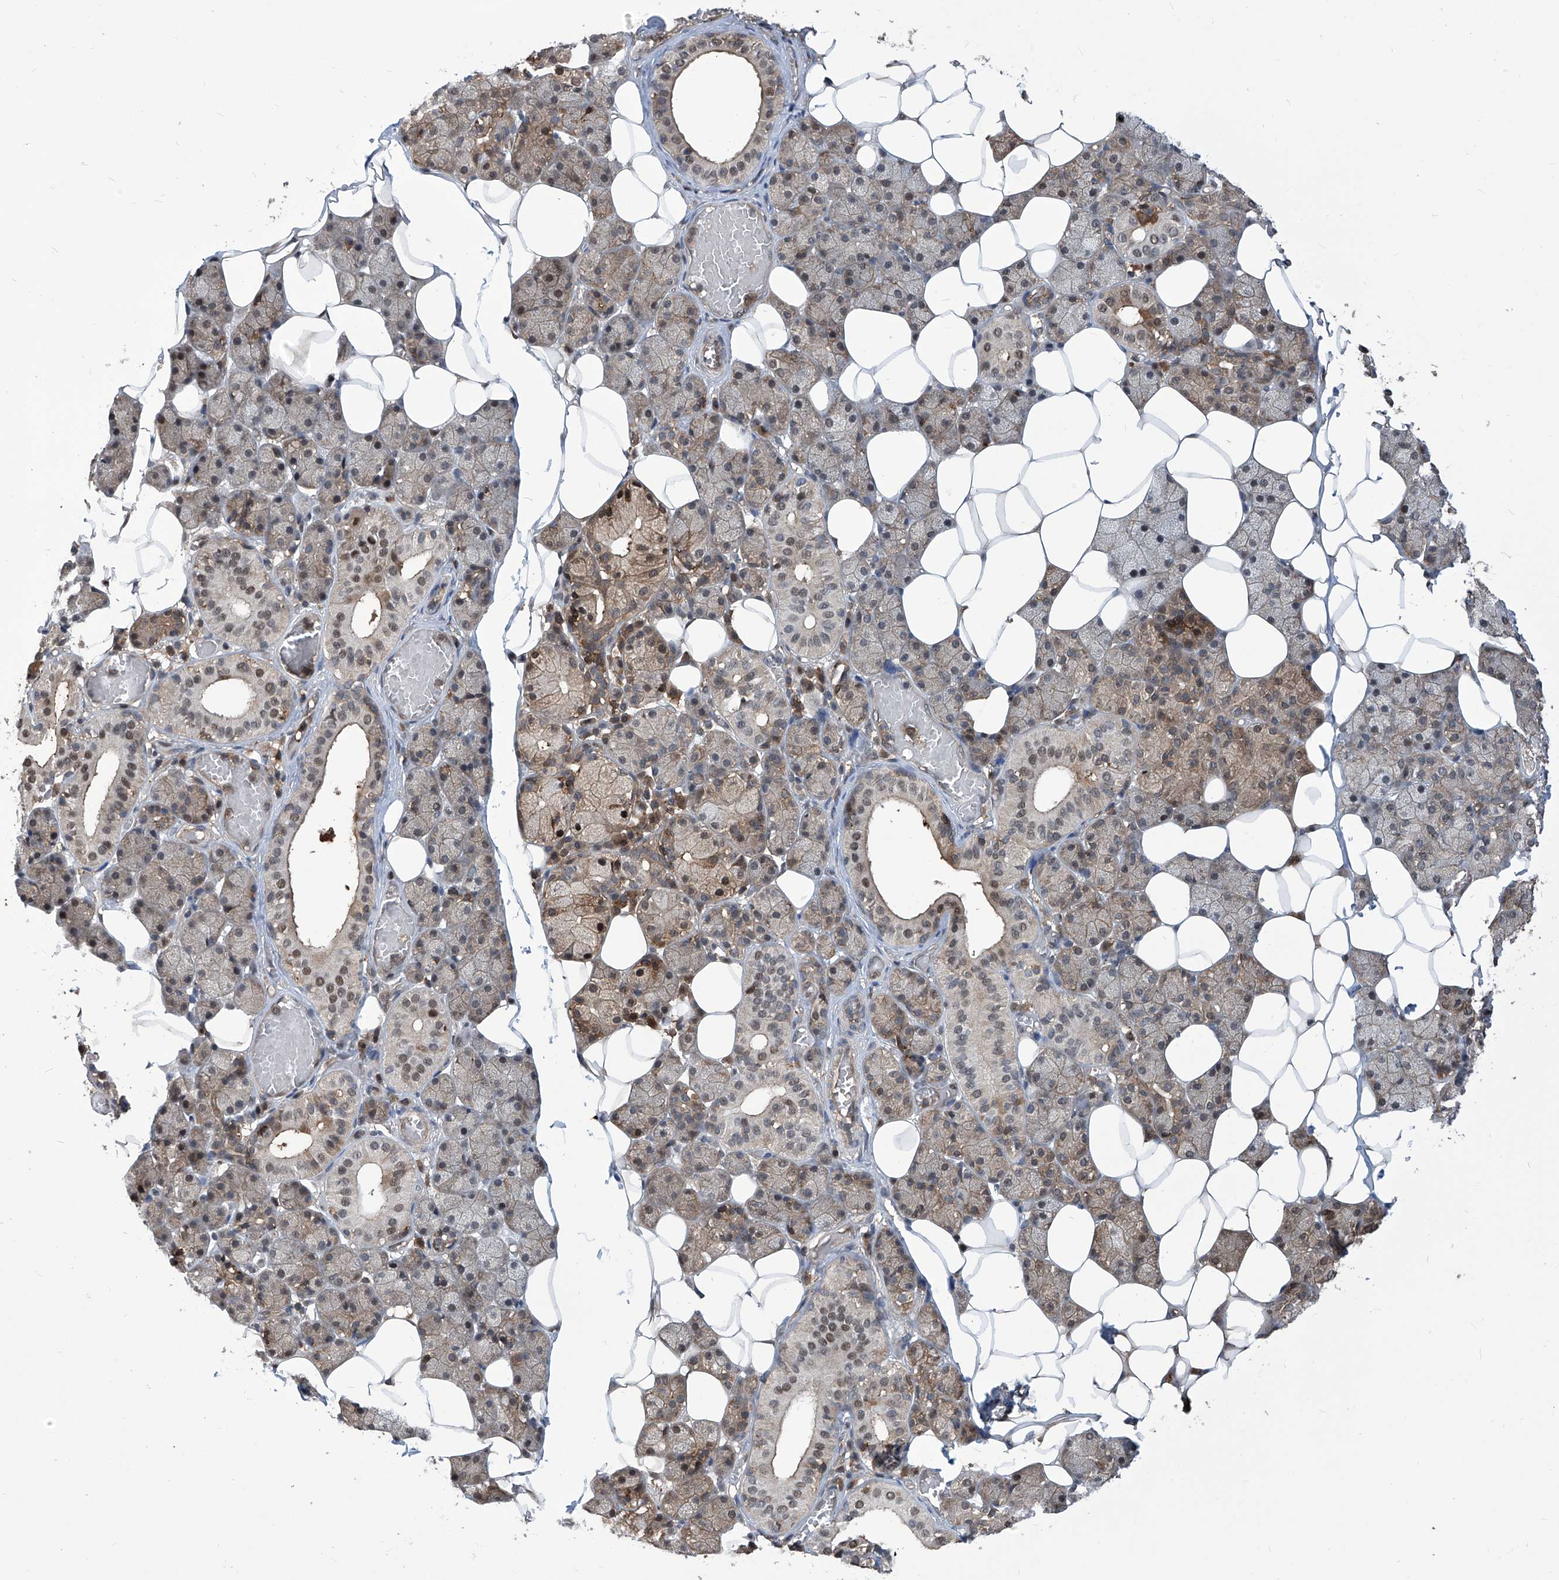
{"staining": {"intensity": "moderate", "quantity": "25%-75%", "location": "cytoplasmic/membranous,nuclear"}, "tissue": "salivary gland", "cell_type": "Glandular cells", "image_type": "normal", "snomed": [{"axis": "morphology", "description": "Normal tissue, NOS"}, {"axis": "topography", "description": "Salivary gland"}], "caption": "Approximately 25%-75% of glandular cells in benign salivary gland demonstrate moderate cytoplasmic/membranous,nuclear protein positivity as visualized by brown immunohistochemical staining.", "gene": "PSMB1", "patient": {"sex": "female", "age": 33}}